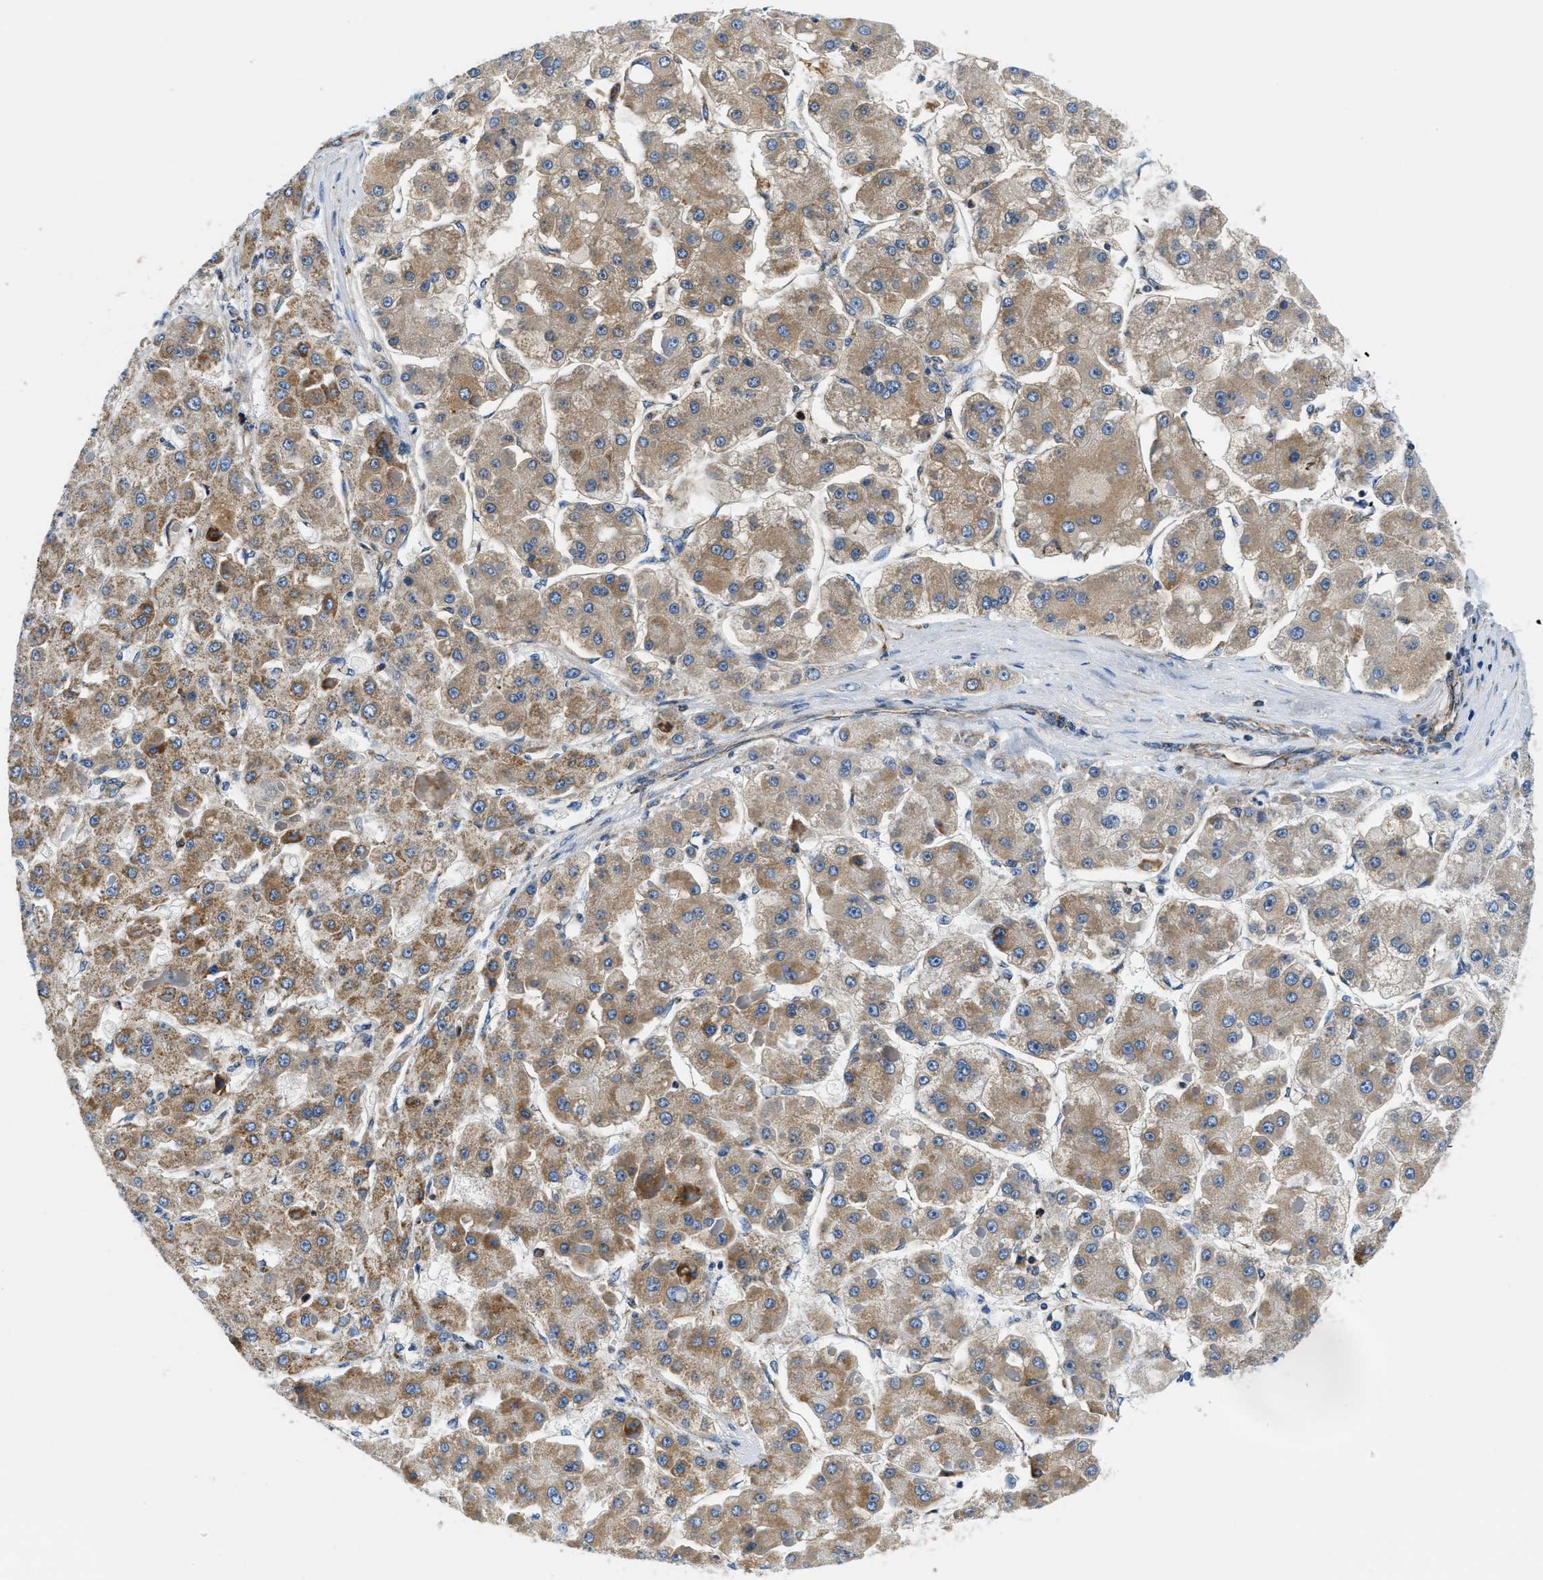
{"staining": {"intensity": "moderate", "quantity": "25%-75%", "location": "cytoplasmic/membranous"}, "tissue": "liver cancer", "cell_type": "Tumor cells", "image_type": "cancer", "snomed": [{"axis": "morphology", "description": "Carcinoma, Hepatocellular, NOS"}, {"axis": "topography", "description": "Liver"}], "caption": "Tumor cells demonstrate moderate cytoplasmic/membranous staining in about 25%-75% of cells in liver cancer (hepatocellular carcinoma). (brown staining indicates protein expression, while blue staining denotes nuclei).", "gene": "SAMD4B", "patient": {"sex": "female", "age": 73}}